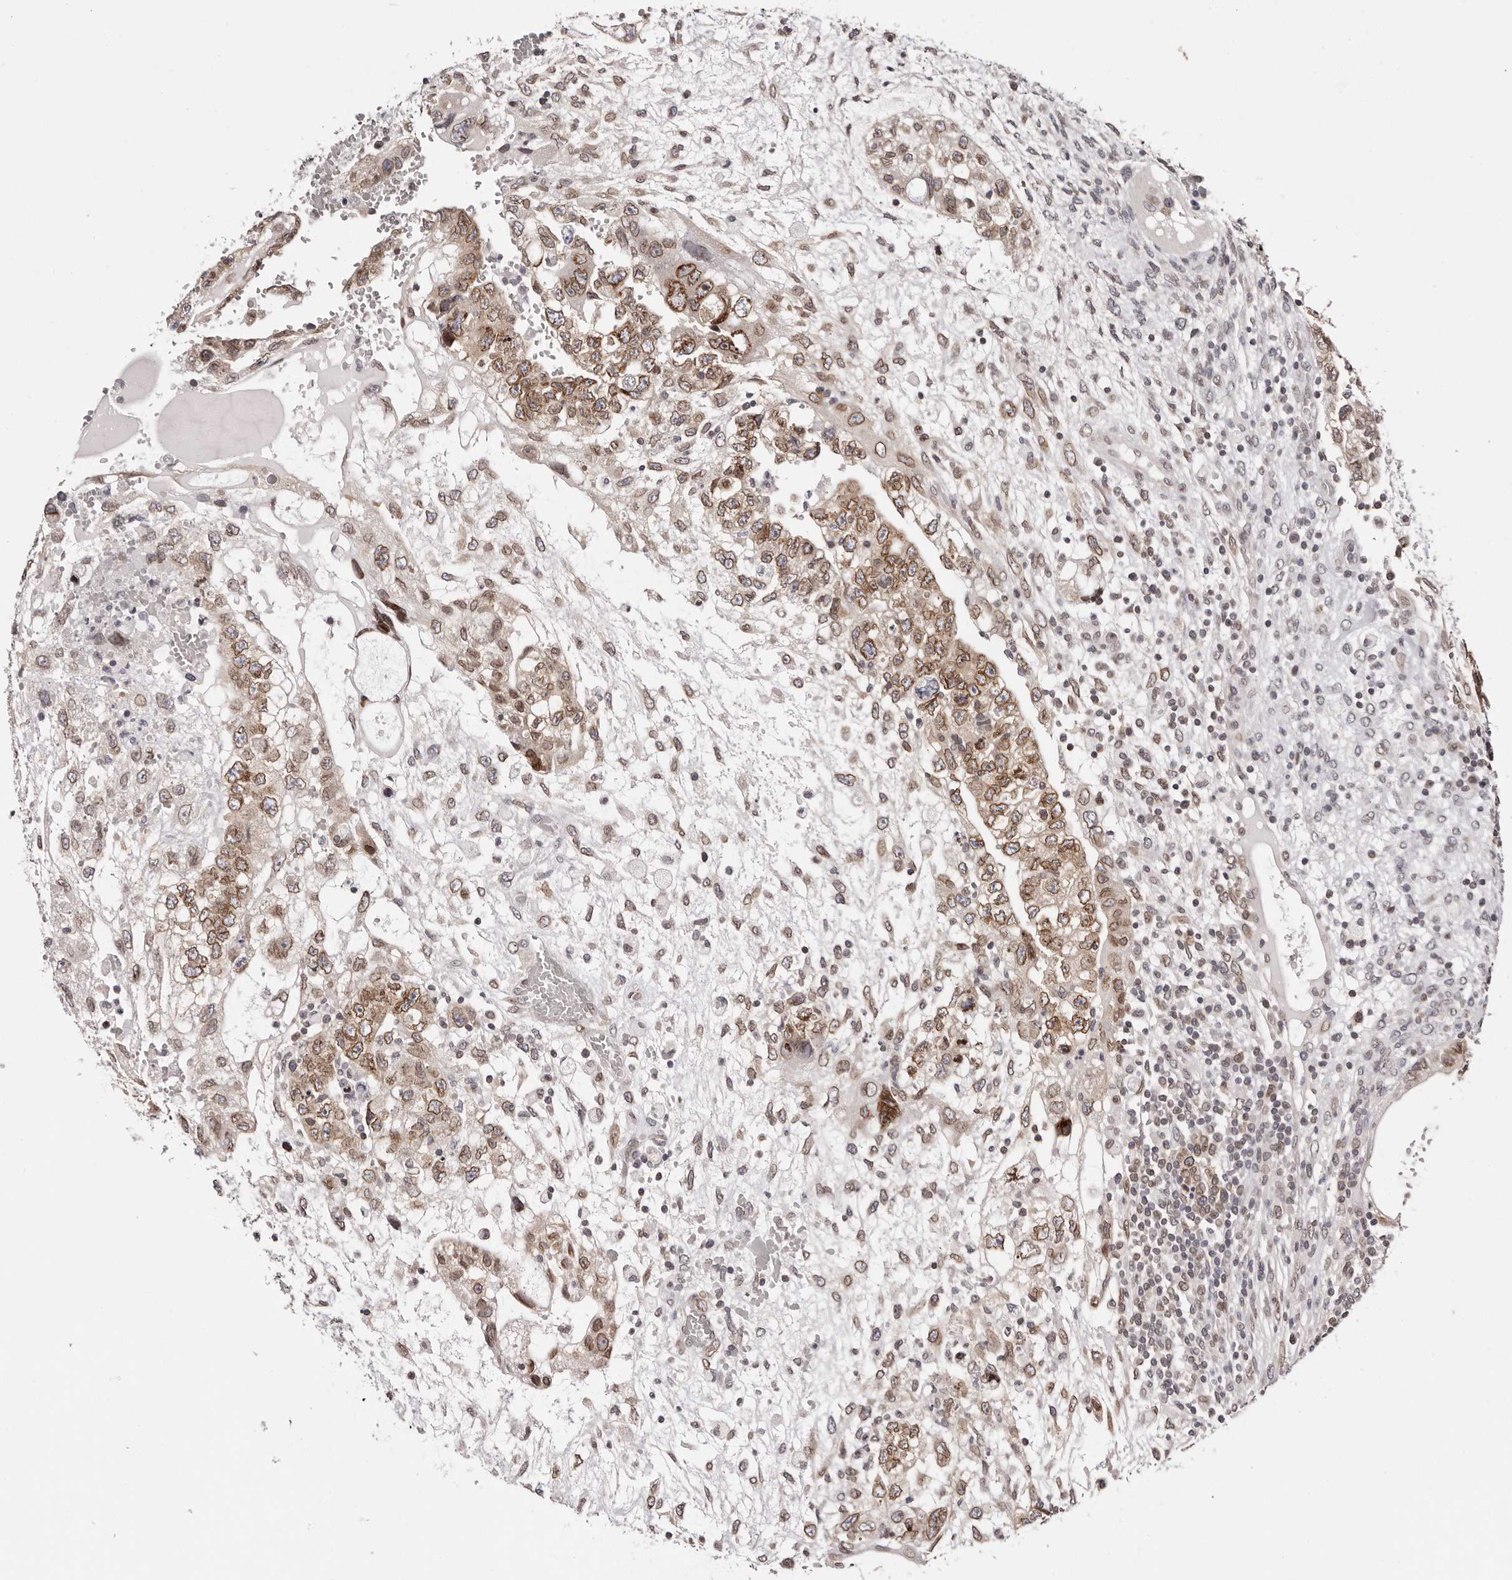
{"staining": {"intensity": "moderate", "quantity": ">75%", "location": "cytoplasmic/membranous,nuclear"}, "tissue": "testis cancer", "cell_type": "Tumor cells", "image_type": "cancer", "snomed": [{"axis": "morphology", "description": "Carcinoma, Embryonal, NOS"}, {"axis": "topography", "description": "Testis"}], "caption": "High-power microscopy captured an immunohistochemistry micrograph of testis embryonal carcinoma, revealing moderate cytoplasmic/membranous and nuclear positivity in approximately >75% of tumor cells. (Stains: DAB in brown, nuclei in blue, Microscopy: brightfield microscopy at high magnification).", "gene": "NUP153", "patient": {"sex": "male", "age": 36}}